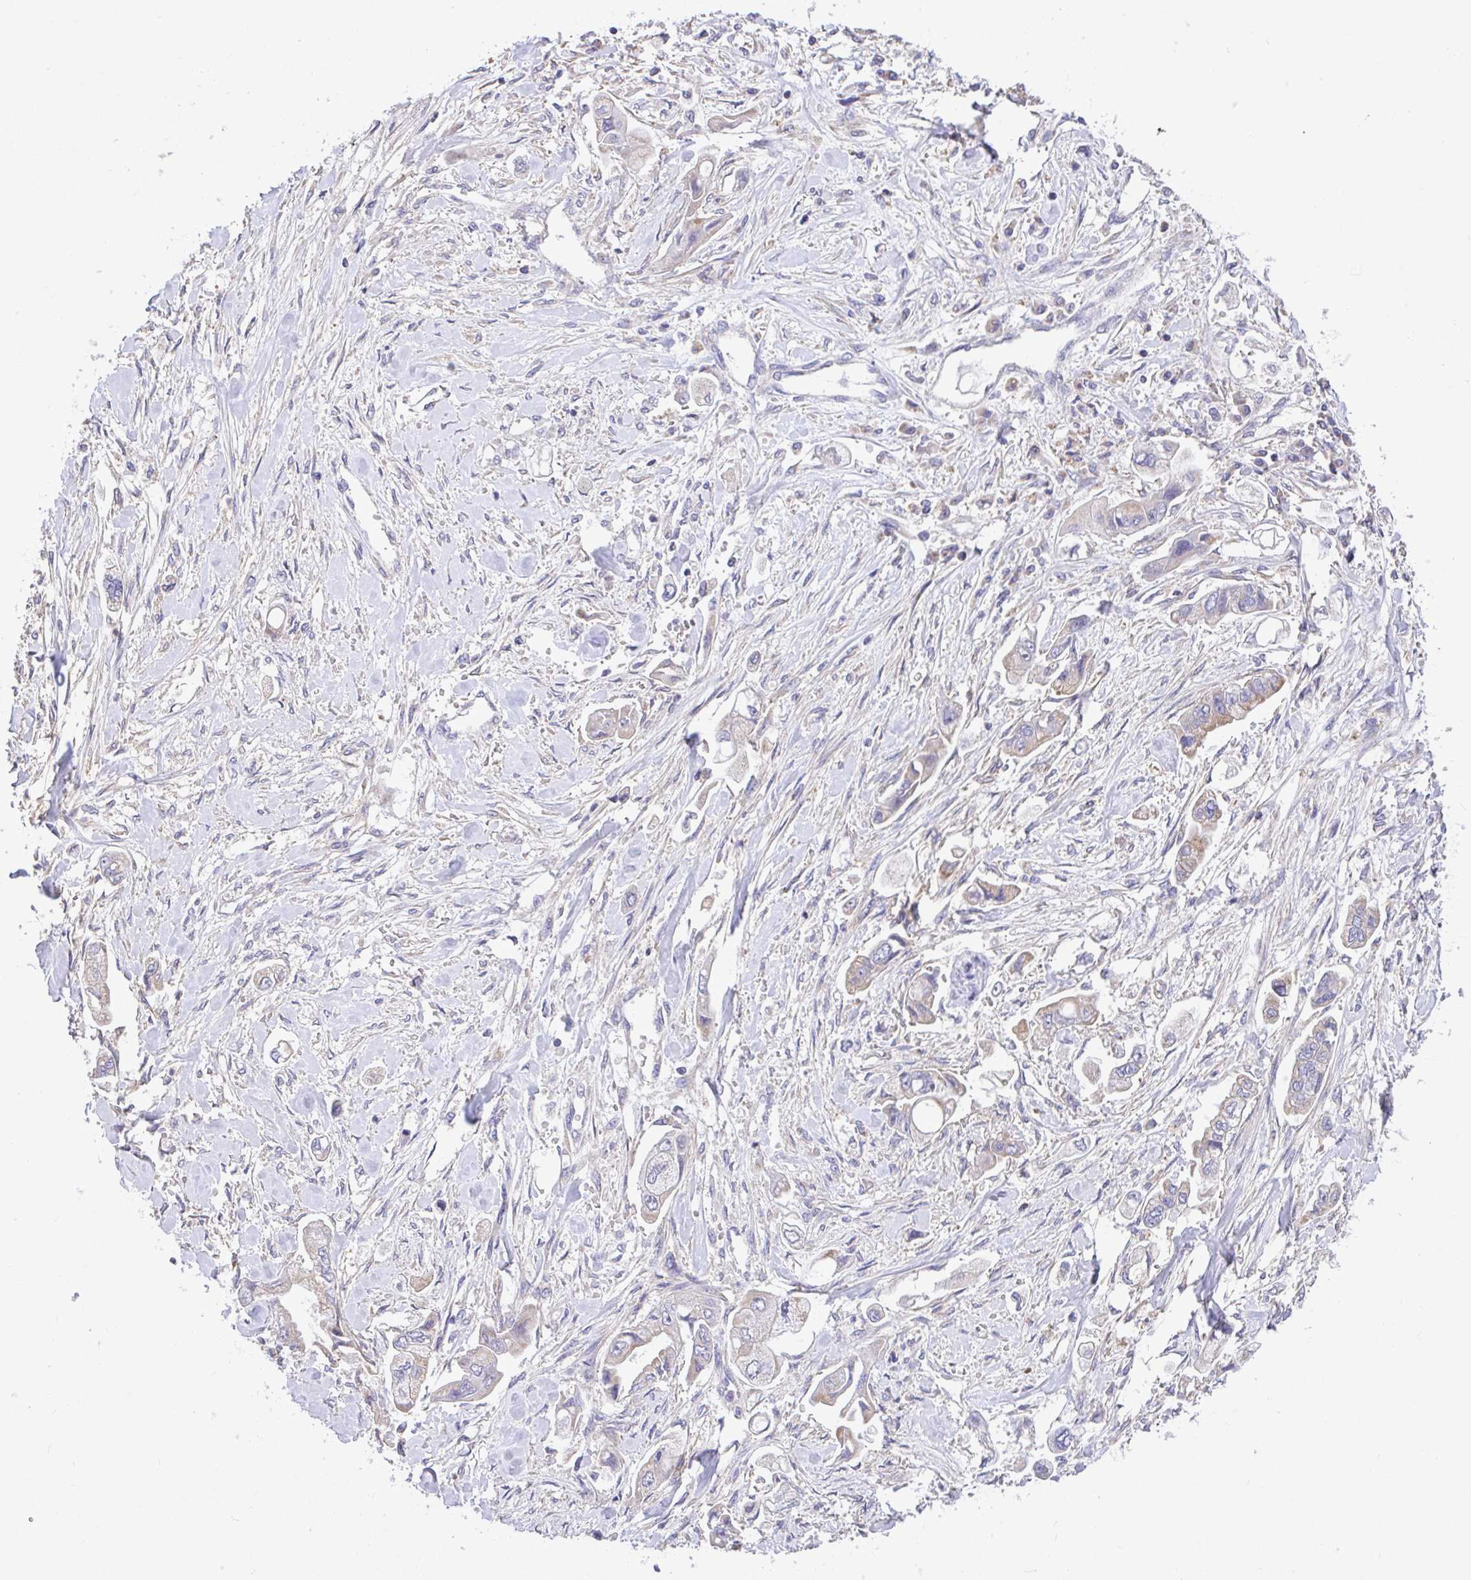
{"staining": {"intensity": "moderate", "quantity": "25%-75%", "location": "cytoplasmic/membranous"}, "tissue": "stomach cancer", "cell_type": "Tumor cells", "image_type": "cancer", "snomed": [{"axis": "morphology", "description": "Adenocarcinoma, NOS"}, {"axis": "topography", "description": "Stomach"}], "caption": "Immunohistochemistry (IHC) micrograph of neoplastic tissue: stomach cancer stained using immunohistochemistry displays medium levels of moderate protein expression localized specifically in the cytoplasmic/membranous of tumor cells, appearing as a cytoplasmic/membranous brown color.", "gene": "MPC2", "patient": {"sex": "male", "age": 62}}